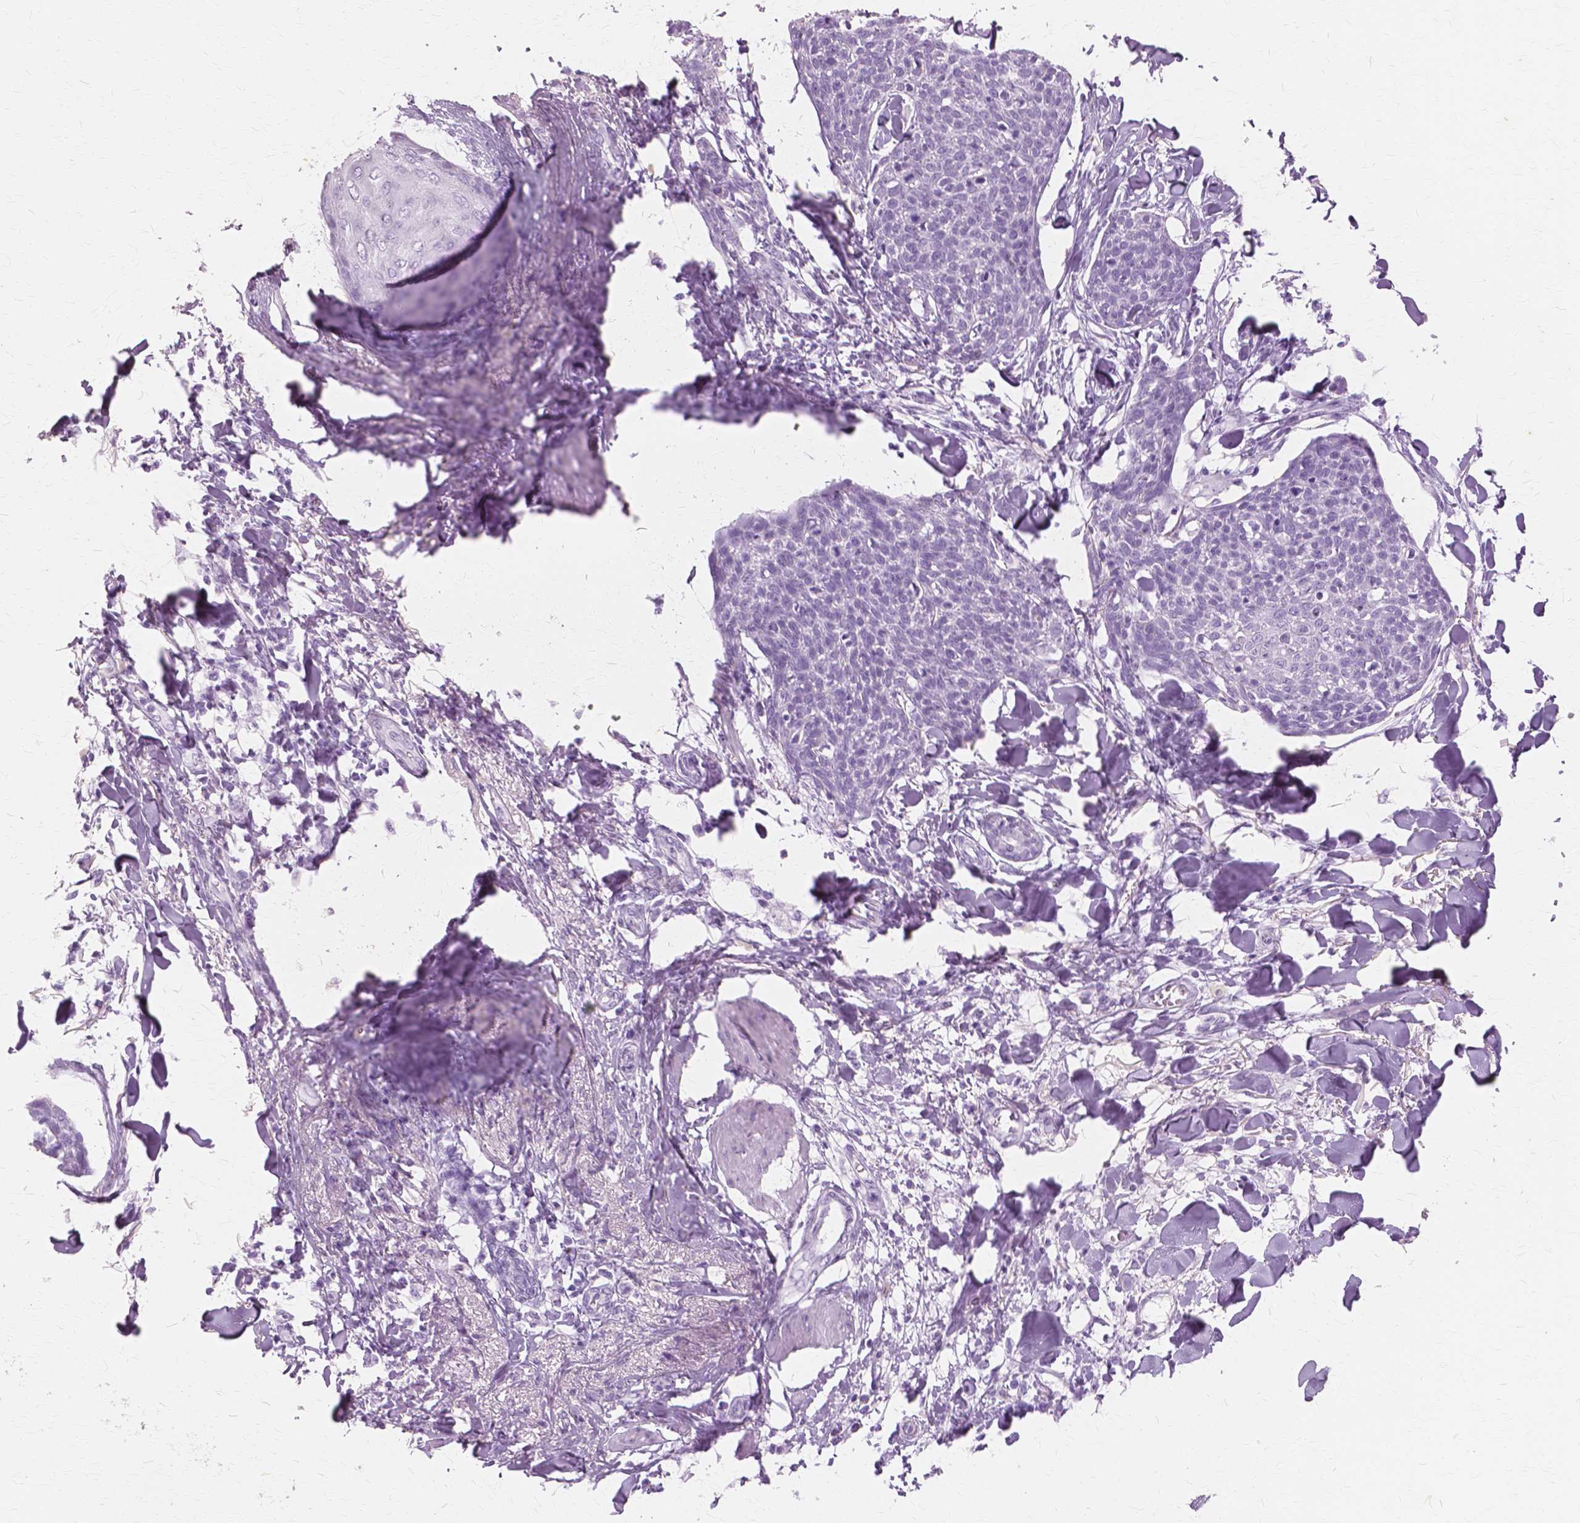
{"staining": {"intensity": "negative", "quantity": "none", "location": "none"}, "tissue": "skin cancer", "cell_type": "Tumor cells", "image_type": "cancer", "snomed": [{"axis": "morphology", "description": "Squamous cell carcinoma, NOS"}, {"axis": "topography", "description": "Skin"}, {"axis": "topography", "description": "Vulva"}], "caption": "Protein analysis of squamous cell carcinoma (skin) exhibits no significant positivity in tumor cells.", "gene": "SFTPD", "patient": {"sex": "female", "age": 75}}